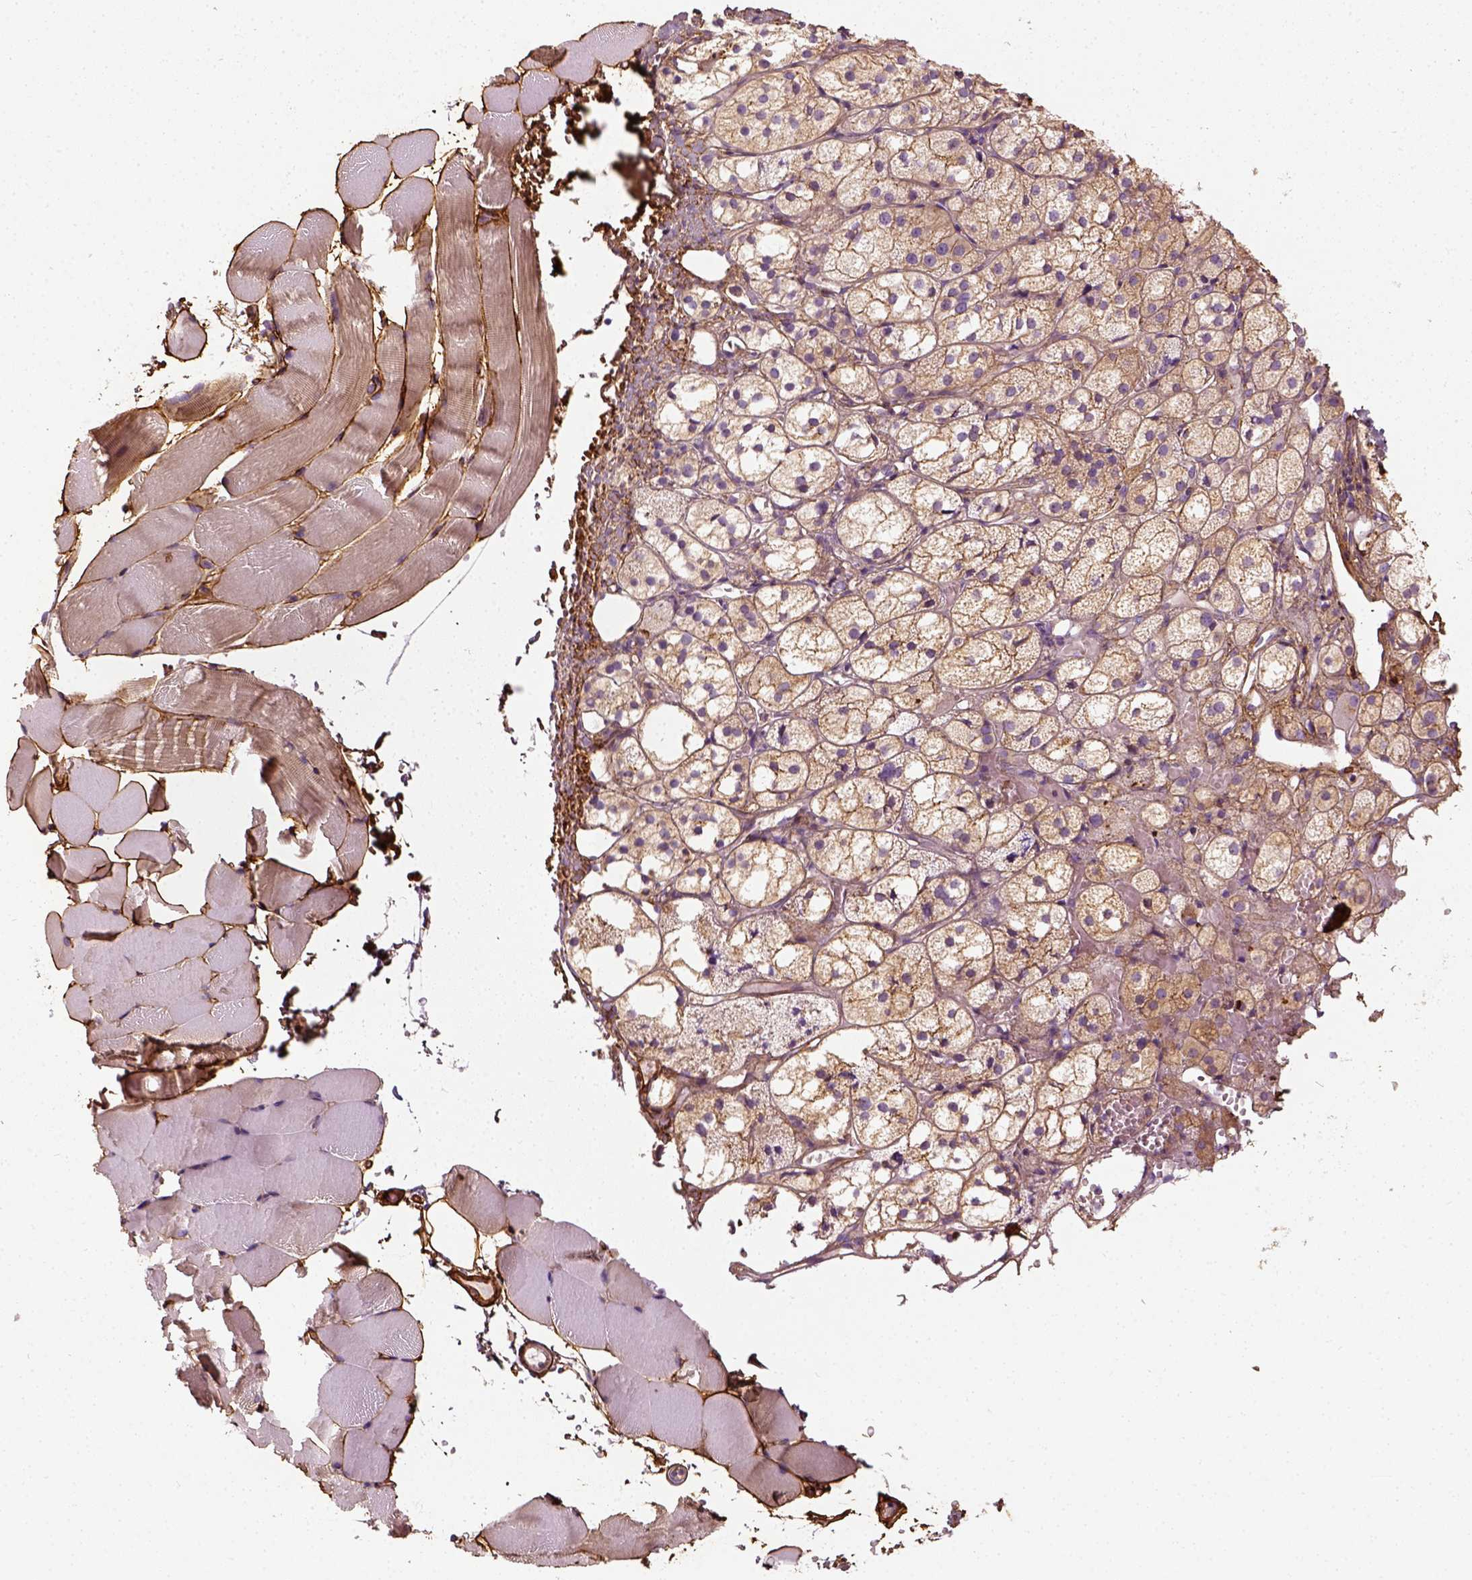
{"staining": {"intensity": "negative", "quantity": "none", "location": "none"}, "tissue": "skeletal muscle", "cell_type": "Myocytes", "image_type": "normal", "snomed": [{"axis": "morphology", "description": "Normal tissue, NOS"}, {"axis": "topography", "description": "Skeletal muscle"}], "caption": "High magnification brightfield microscopy of unremarkable skeletal muscle stained with DAB (brown) and counterstained with hematoxylin (blue): myocytes show no significant positivity. (Brightfield microscopy of DAB IHC at high magnification).", "gene": "COL6A2", "patient": {"sex": "female", "age": 37}}